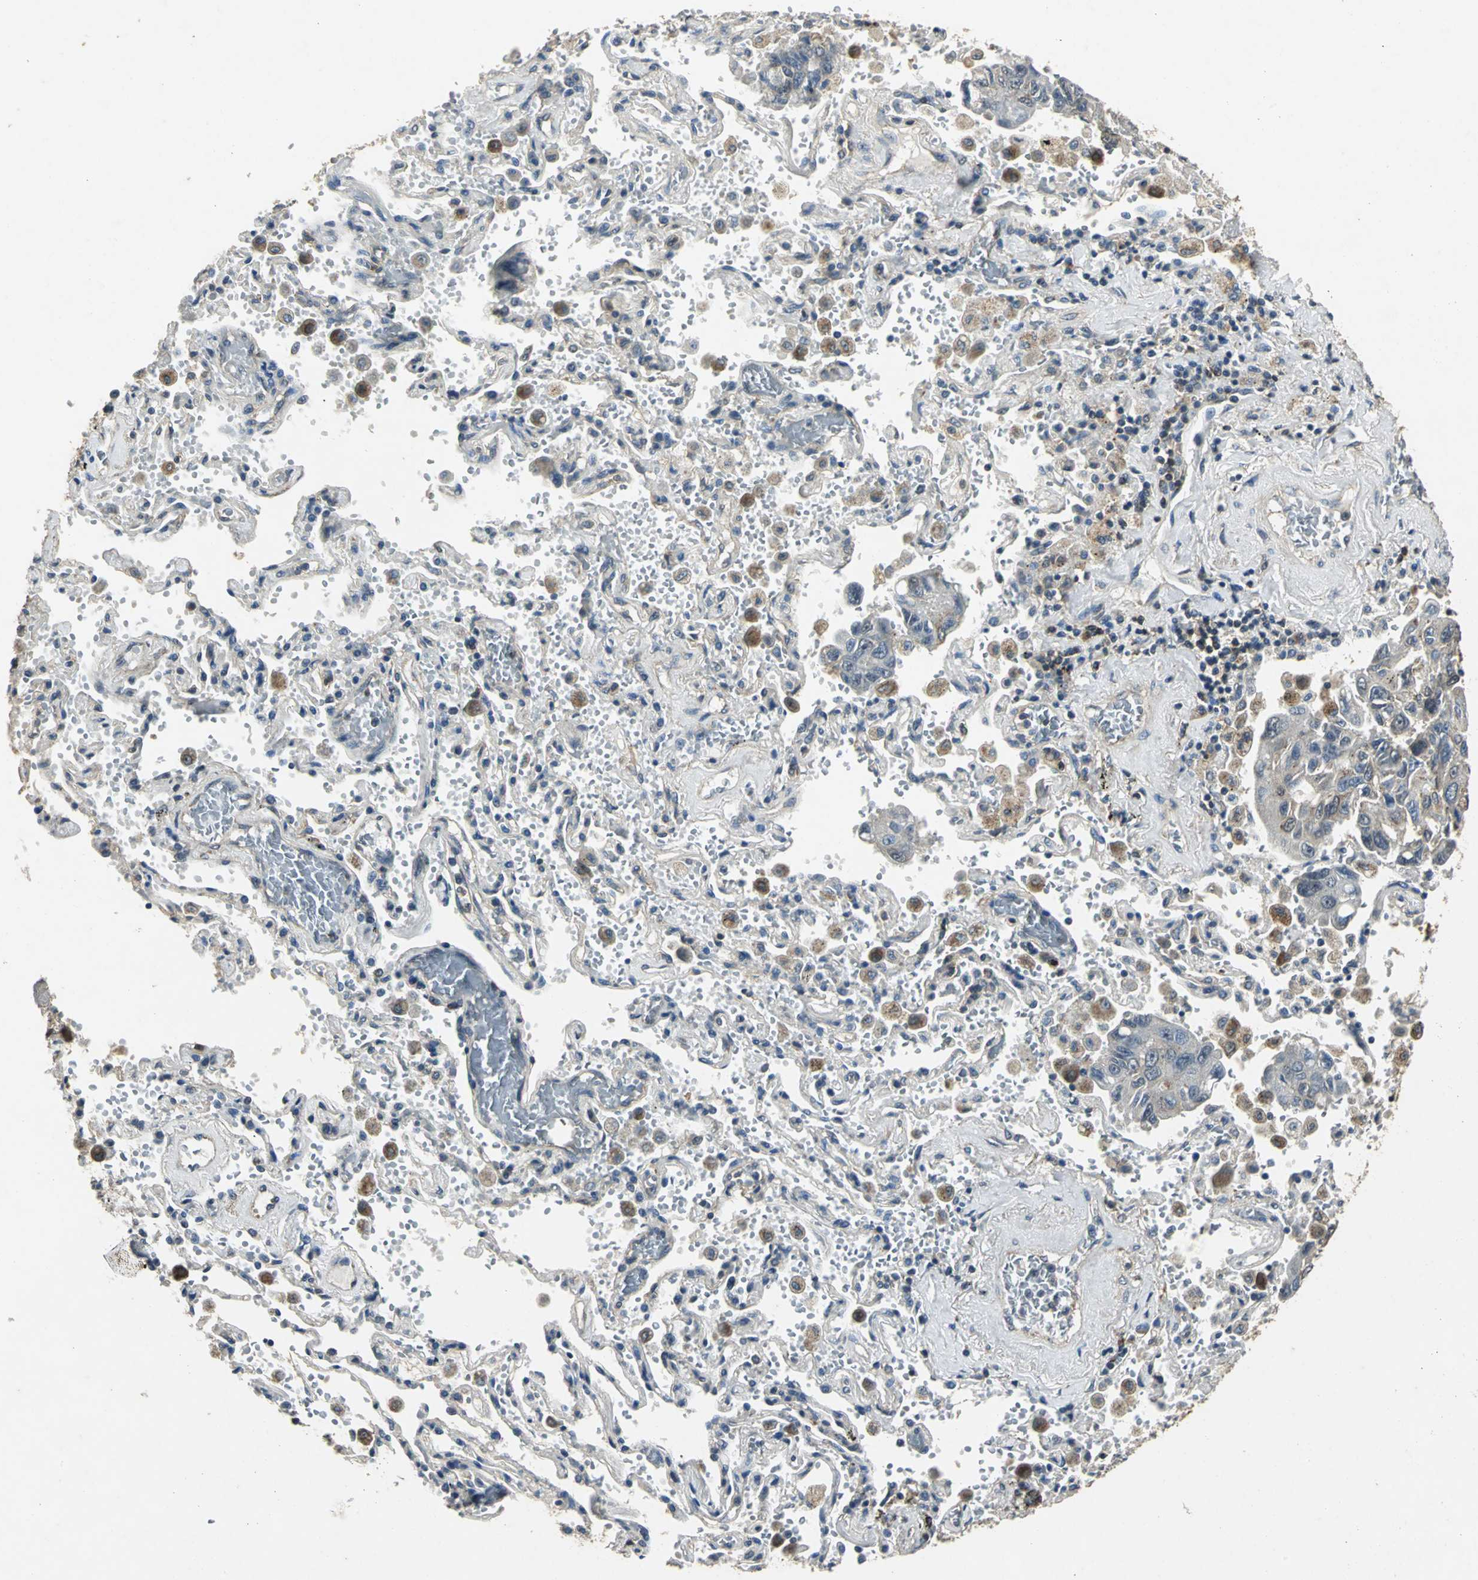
{"staining": {"intensity": "moderate", "quantity": ">75%", "location": "cytoplasmic/membranous"}, "tissue": "lung cancer", "cell_type": "Tumor cells", "image_type": "cancer", "snomed": [{"axis": "morphology", "description": "Adenocarcinoma, NOS"}, {"axis": "topography", "description": "Lung"}], "caption": "Immunohistochemistry (IHC) photomicrograph of neoplastic tissue: lung cancer (adenocarcinoma) stained using IHC shows medium levels of moderate protein expression localized specifically in the cytoplasmic/membranous of tumor cells, appearing as a cytoplasmic/membranous brown color.", "gene": "IRF3", "patient": {"sex": "male", "age": 64}}